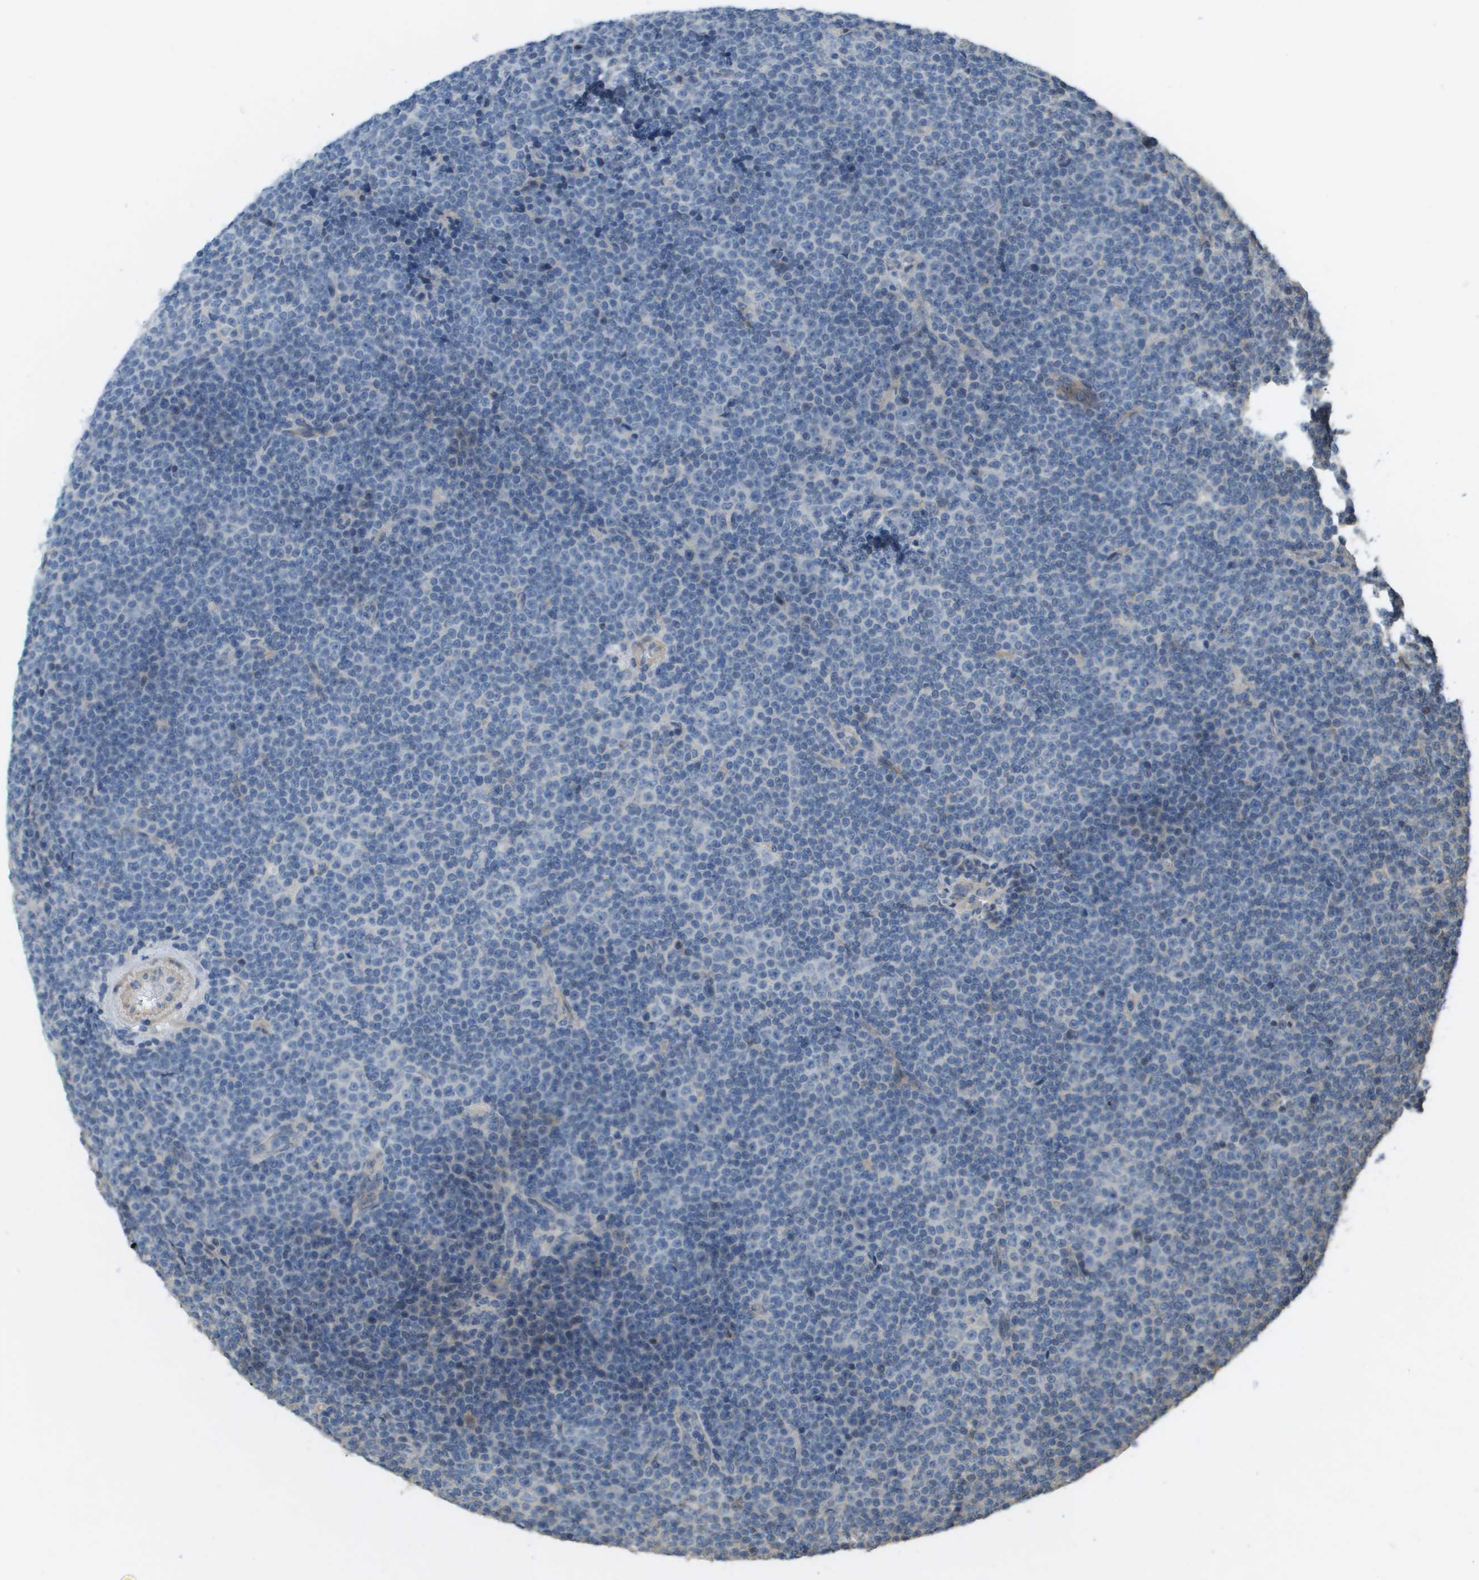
{"staining": {"intensity": "negative", "quantity": "none", "location": "none"}, "tissue": "lymphoma", "cell_type": "Tumor cells", "image_type": "cancer", "snomed": [{"axis": "morphology", "description": "Malignant lymphoma, non-Hodgkin's type, Low grade"}, {"axis": "topography", "description": "Lymph node"}], "caption": "Tumor cells show no significant protein staining in lymphoma.", "gene": "KRT23", "patient": {"sex": "female", "age": 67}}